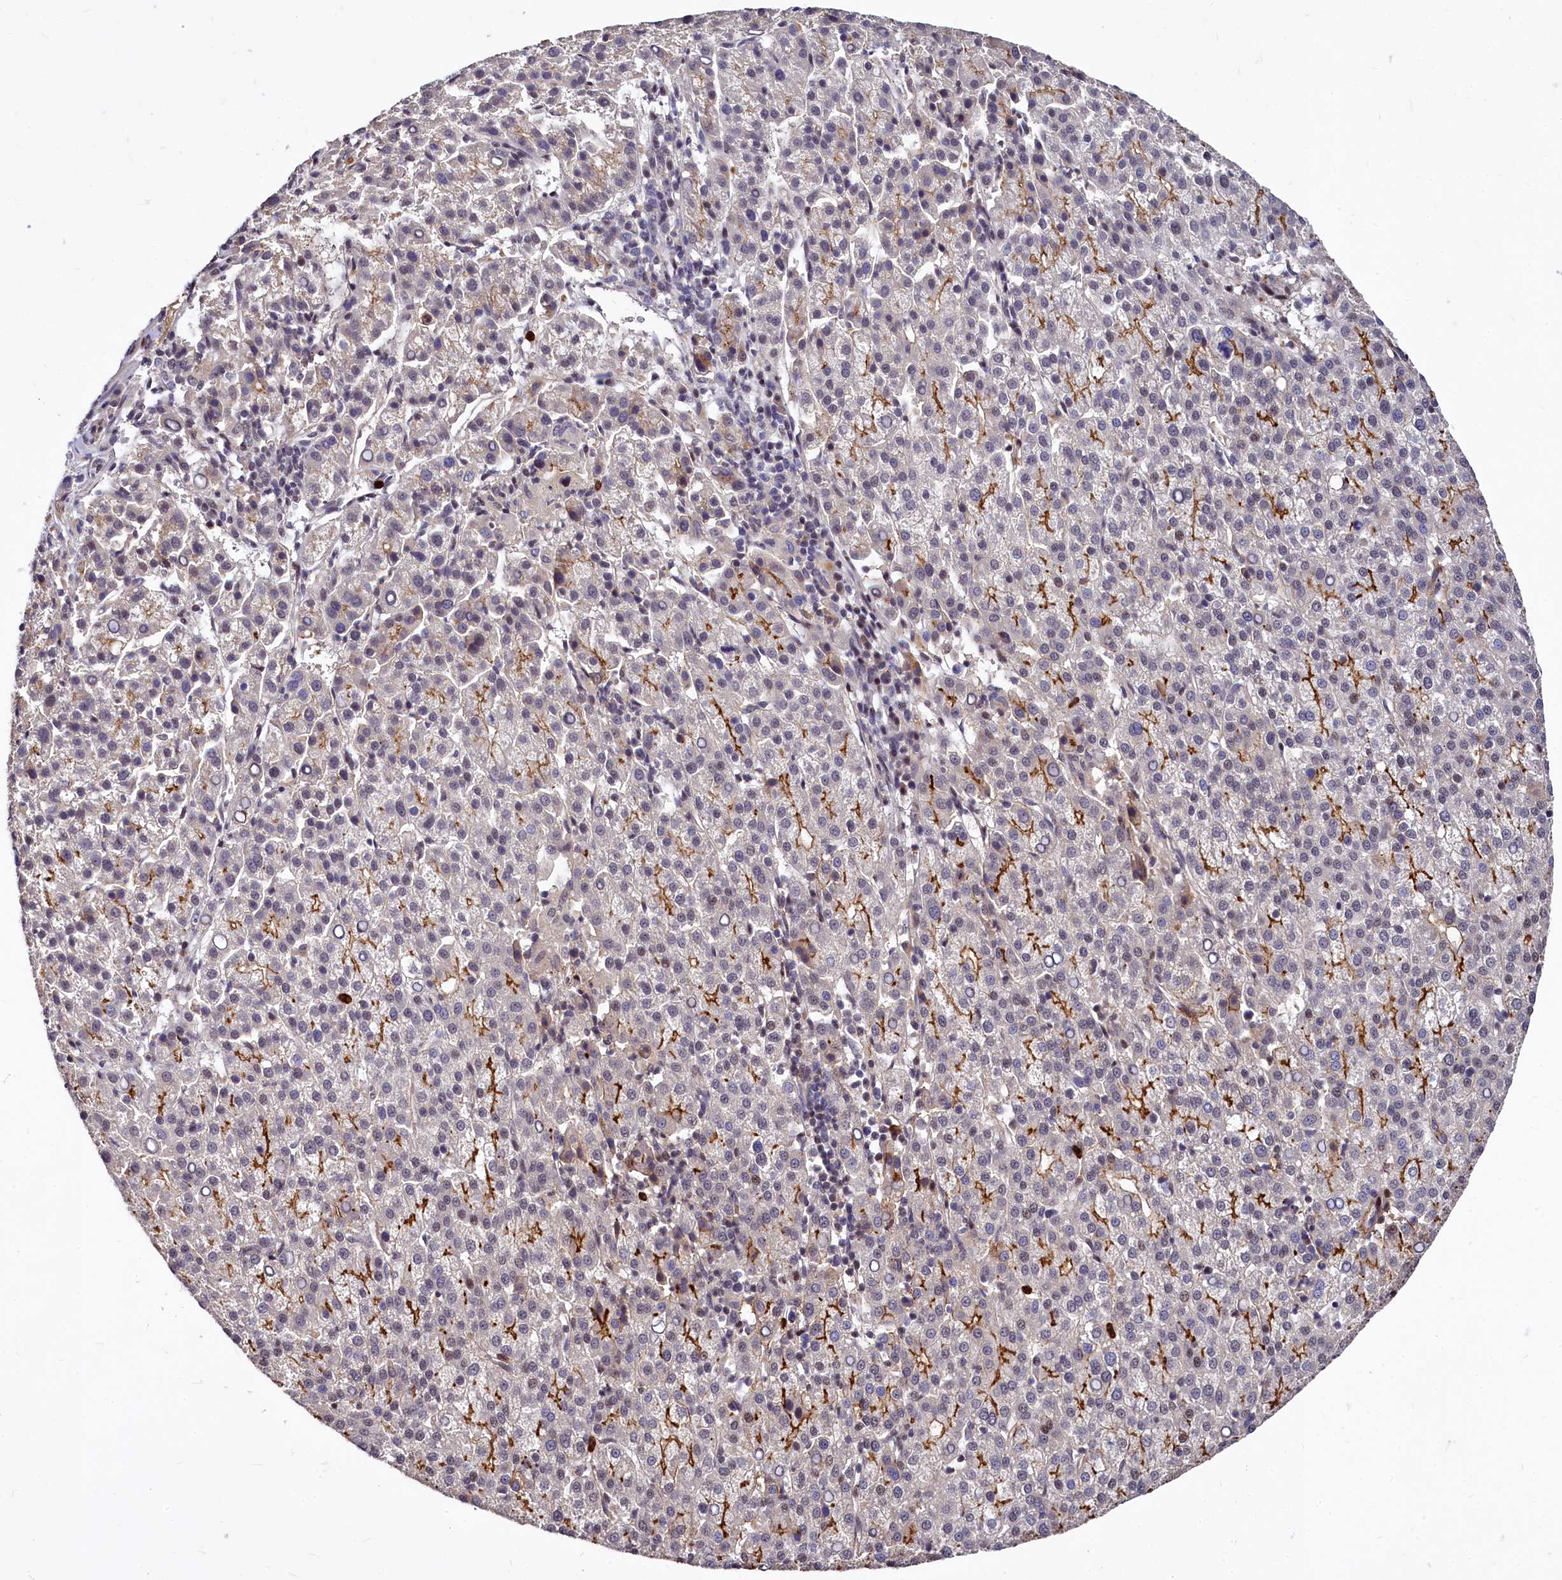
{"staining": {"intensity": "moderate", "quantity": "25%-75%", "location": "cytoplasmic/membranous"}, "tissue": "liver cancer", "cell_type": "Tumor cells", "image_type": "cancer", "snomed": [{"axis": "morphology", "description": "Carcinoma, Hepatocellular, NOS"}, {"axis": "topography", "description": "Liver"}], "caption": "Immunohistochemical staining of liver hepatocellular carcinoma displays medium levels of moderate cytoplasmic/membranous protein expression in approximately 25%-75% of tumor cells.", "gene": "ATG101", "patient": {"sex": "female", "age": 58}}